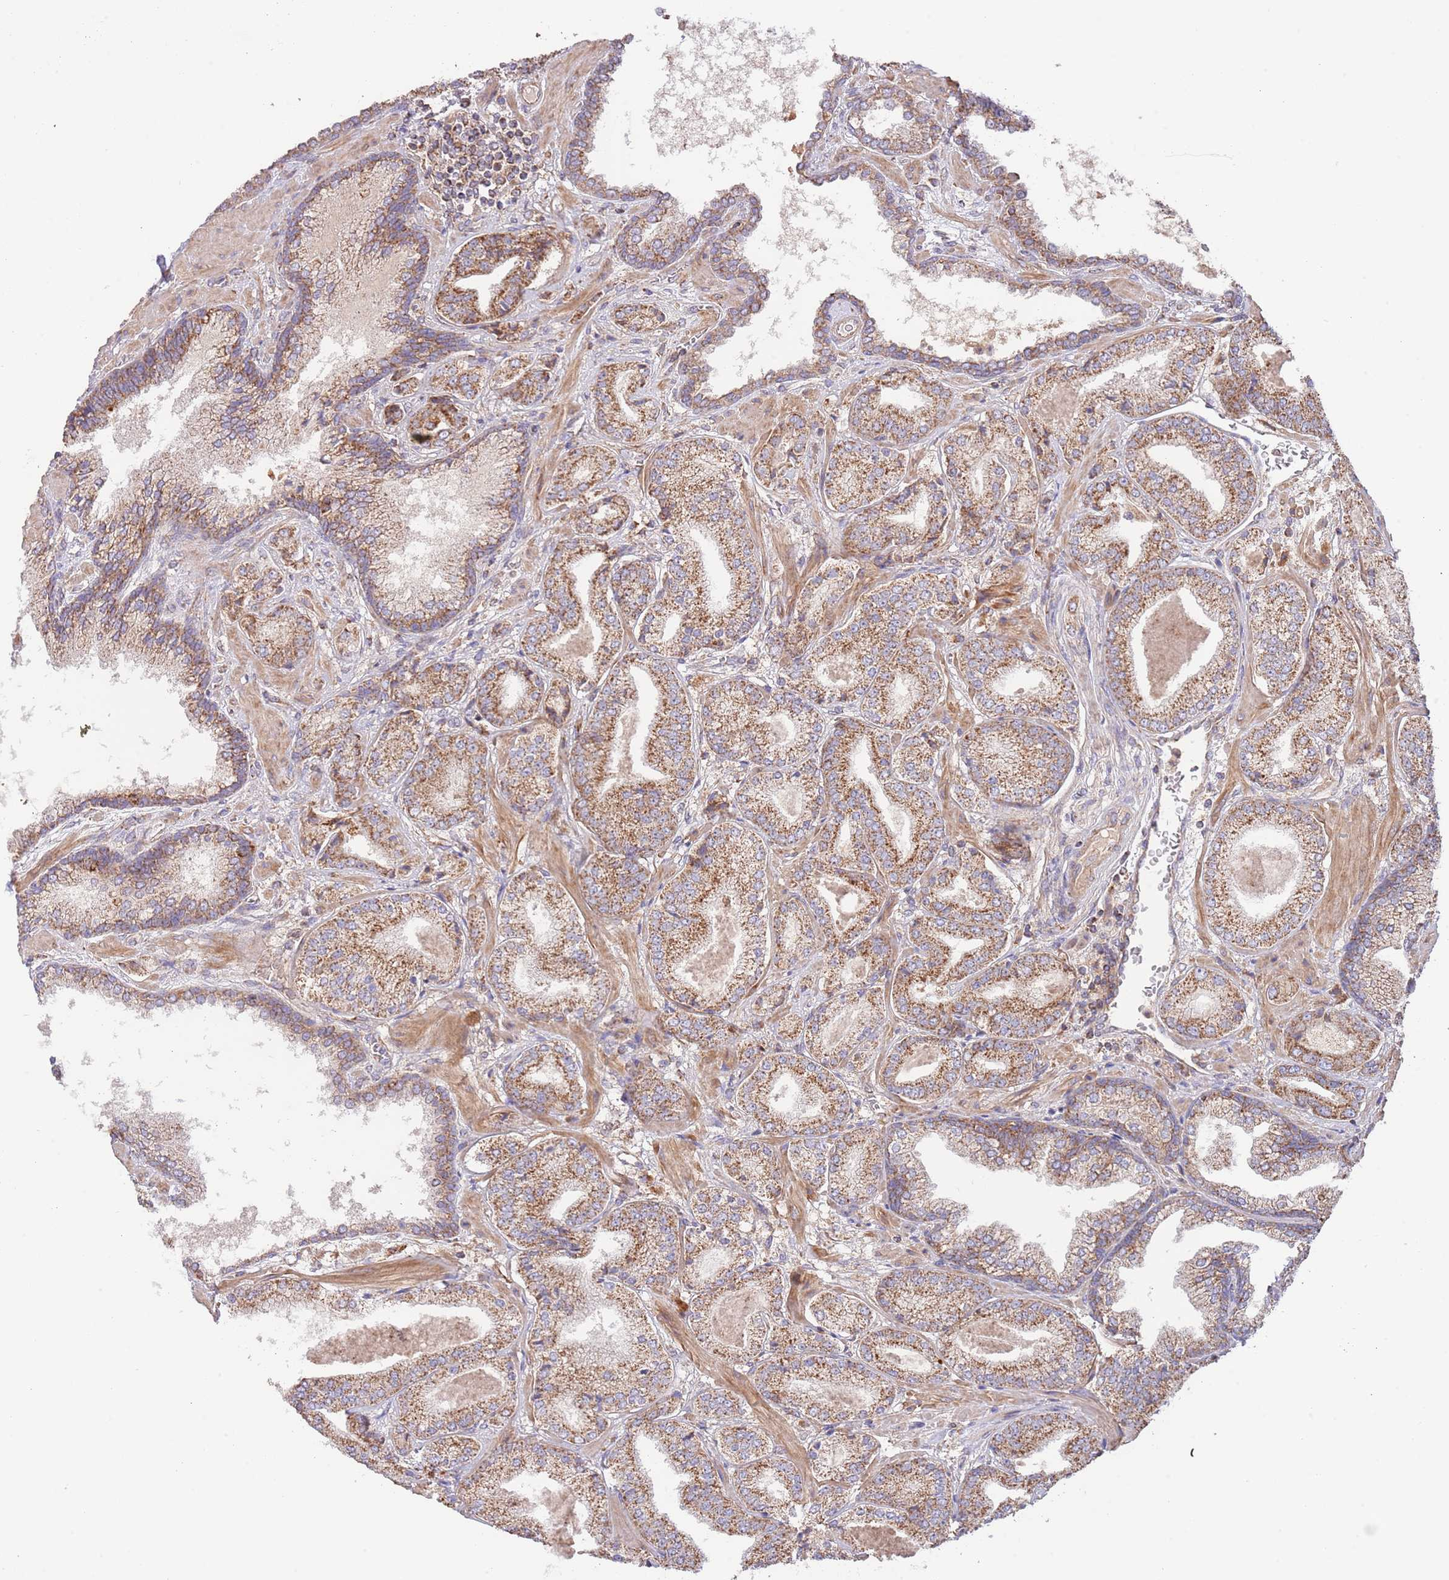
{"staining": {"intensity": "moderate", "quantity": ">75%", "location": "cytoplasmic/membranous"}, "tissue": "prostate cancer", "cell_type": "Tumor cells", "image_type": "cancer", "snomed": [{"axis": "morphology", "description": "Adenocarcinoma, High grade"}, {"axis": "topography", "description": "Prostate"}], "caption": "Immunohistochemistry (IHC) (DAB) staining of prostate cancer reveals moderate cytoplasmic/membranous protein staining in approximately >75% of tumor cells.", "gene": "DNAJA3", "patient": {"sex": "male", "age": 63}}